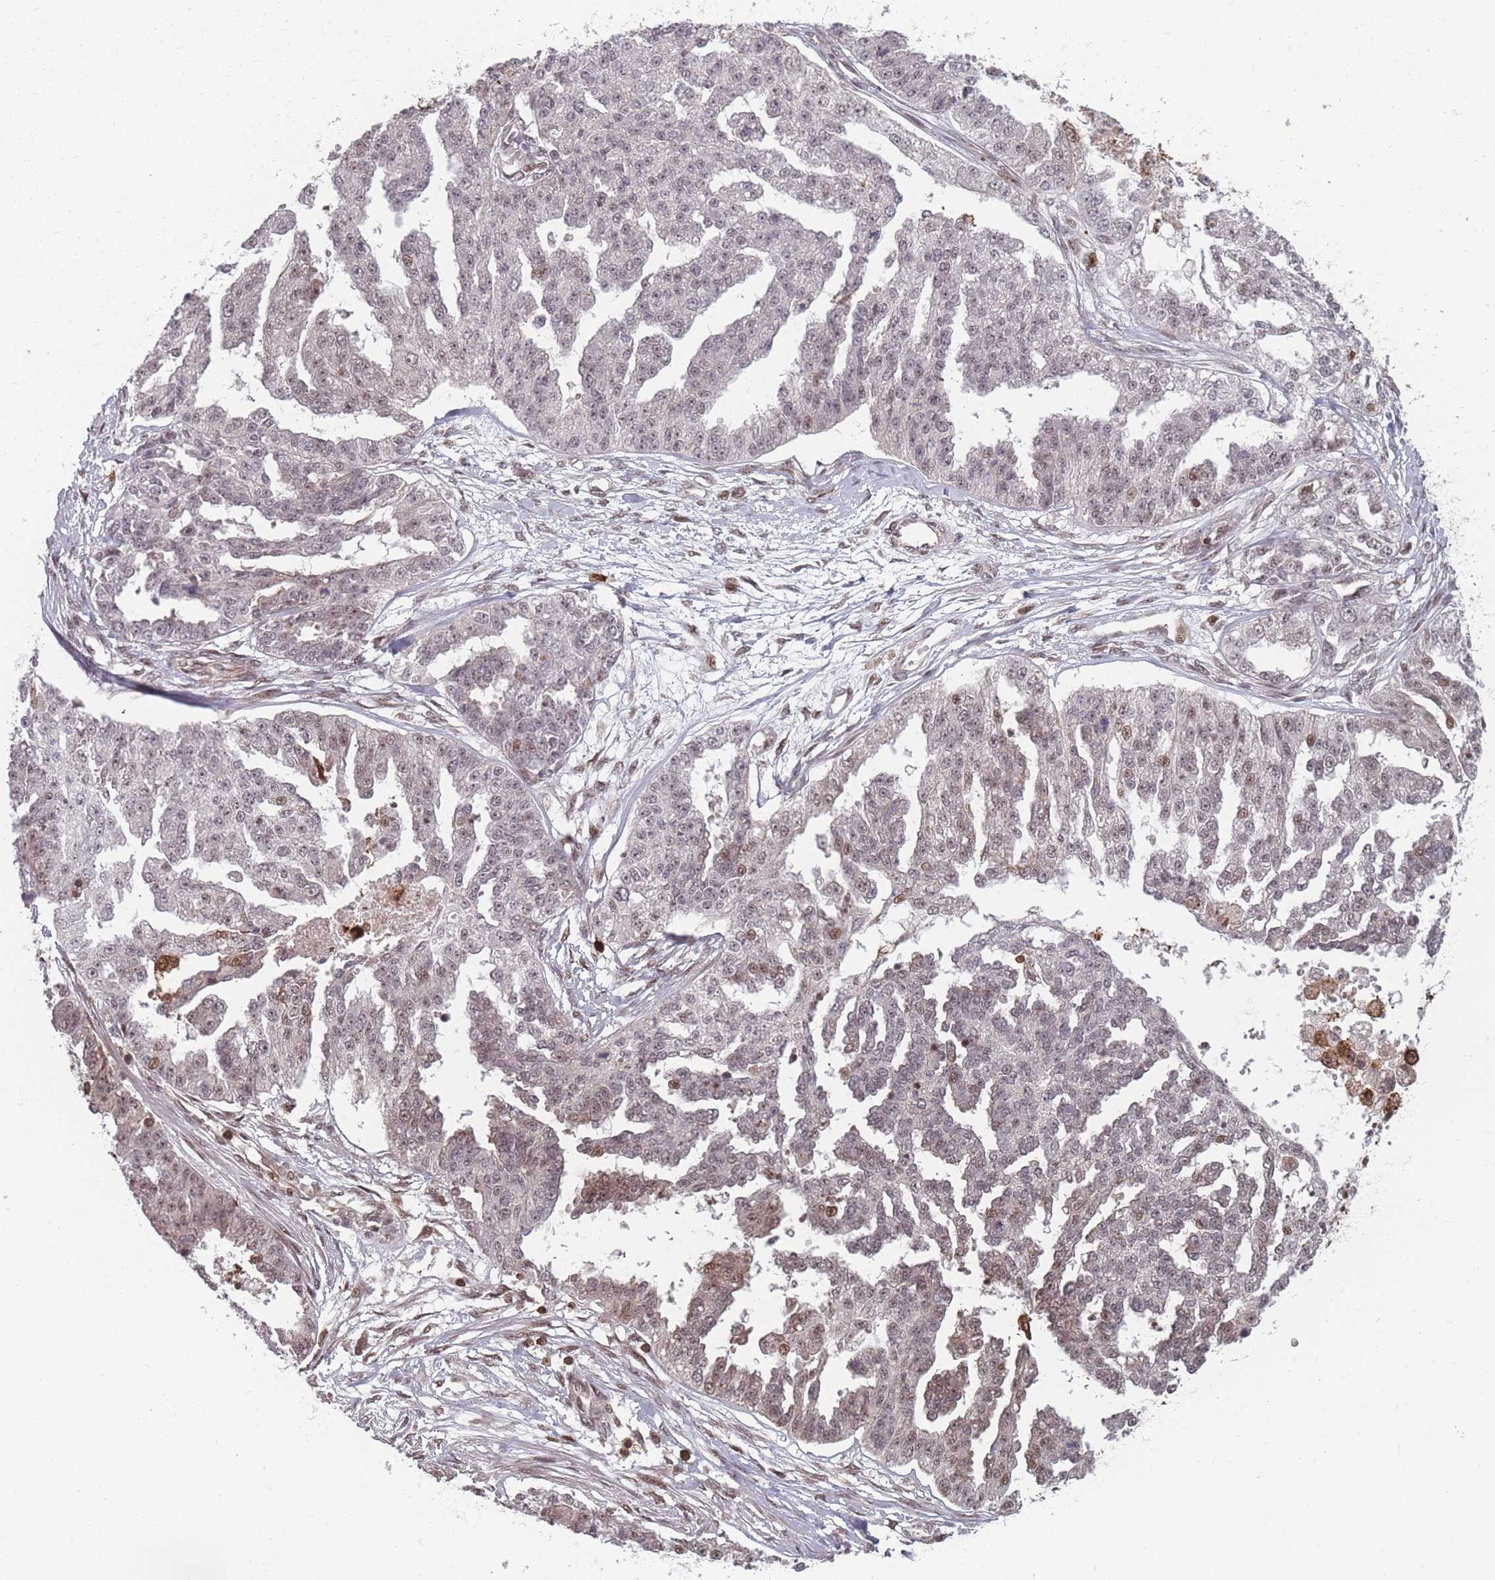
{"staining": {"intensity": "weak", "quantity": "25%-75%", "location": "nuclear"}, "tissue": "ovarian cancer", "cell_type": "Tumor cells", "image_type": "cancer", "snomed": [{"axis": "morphology", "description": "Cystadenocarcinoma, serous, NOS"}, {"axis": "topography", "description": "Ovary"}], "caption": "An immunohistochemistry (IHC) image of tumor tissue is shown. Protein staining in brown shows weak nuclear positivity in ovarian cancer within tumor cells. The protein is shown in brown color, while the nuclei are stained blue.", "gene": "WDR55", "patient": {"sex": "female", "age": 58}}